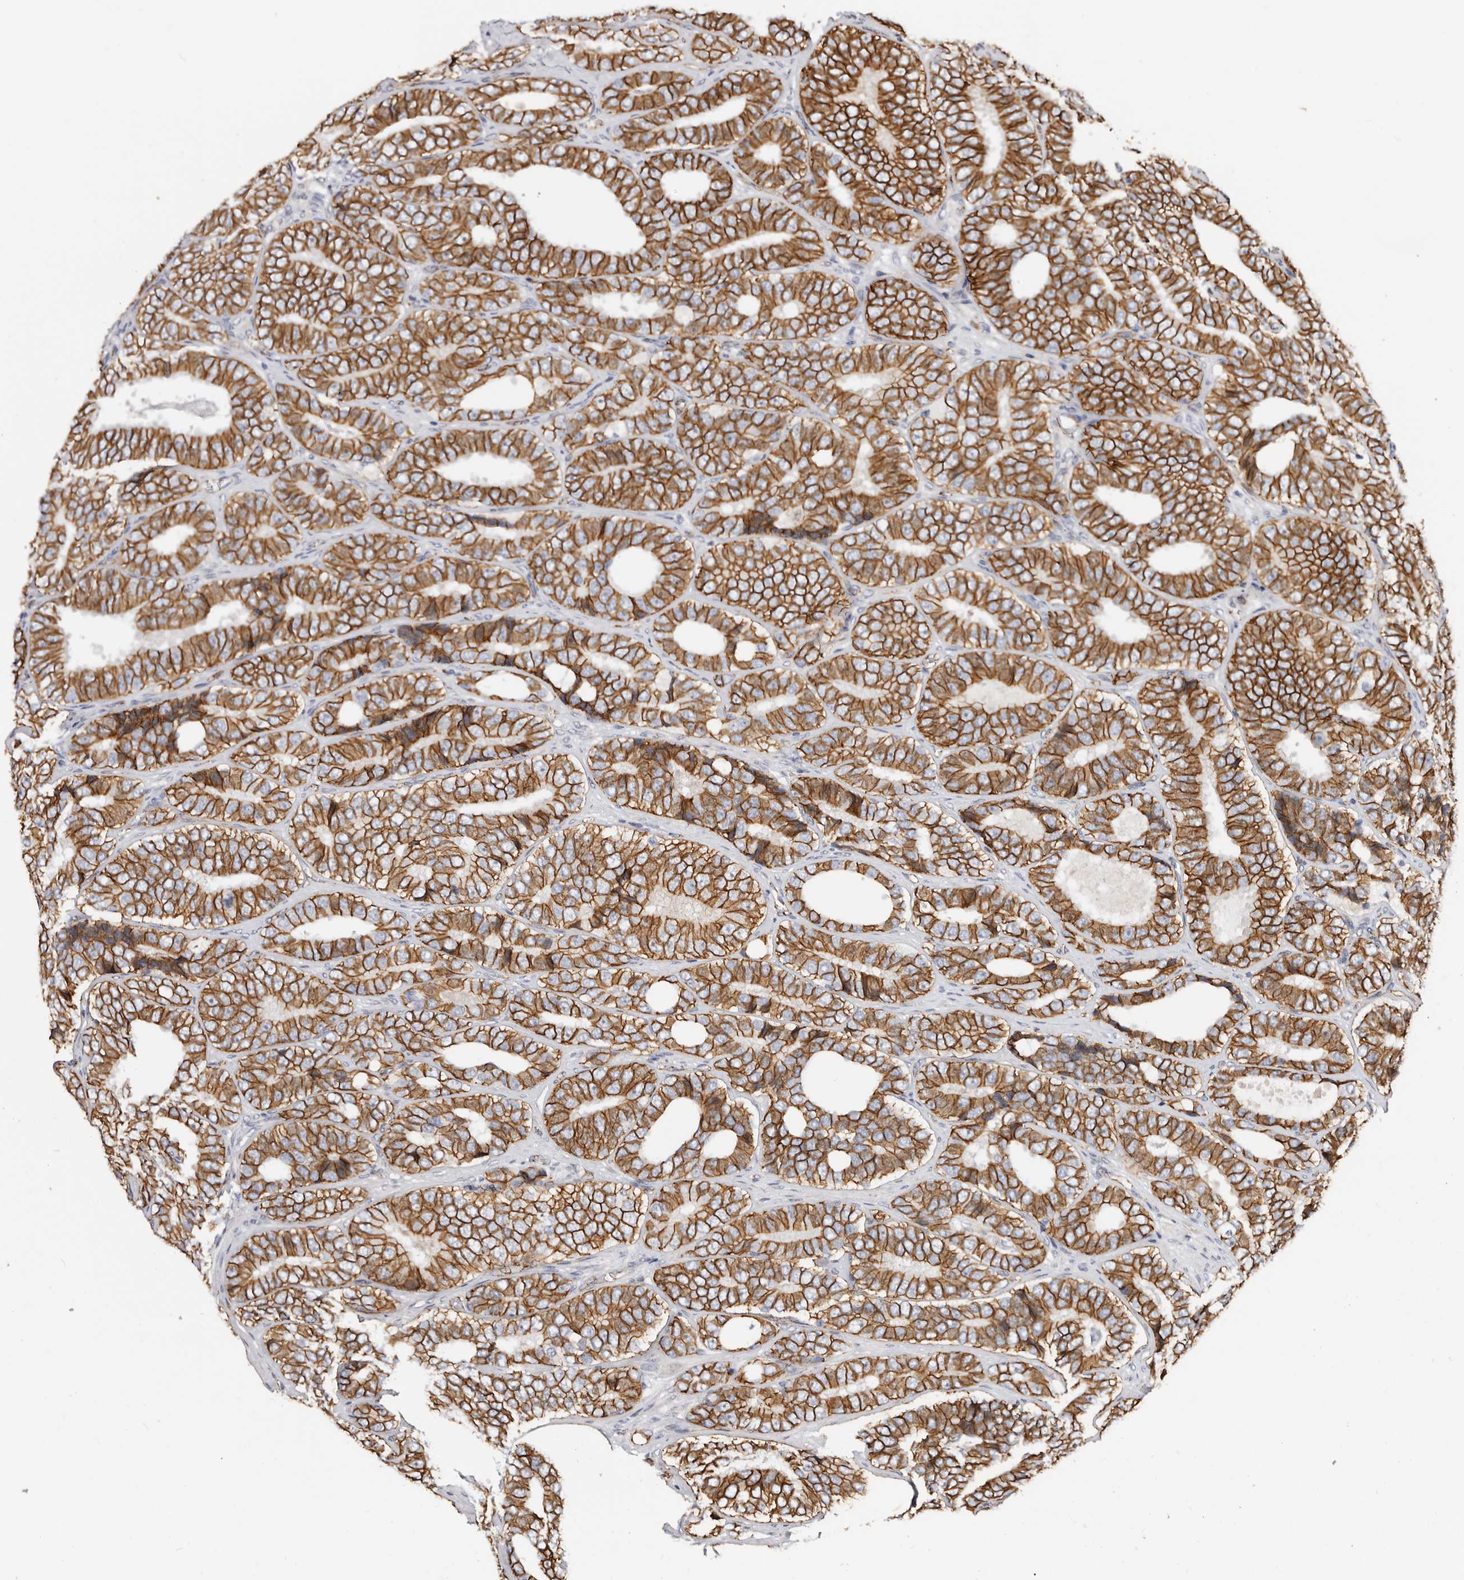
{"staining": {"intensity": "strong", "quantity": ">75%", "location": "cytoplasmic/membranous"}, "tissue": "prostate cancer", "cell_type": "Tumor cells", "image_type": "cancer", "snomed": [{"axis": "morphology", "description": "Adenocarcinoma, High grade"}, {"axis": "topography", "description": "Prostate"}], "caption": "This is a micrograph of IHC staining of prostate cancer (high-grade adenocarcinoma), which shows strong positivity in the cytoplasmic/membranous of tumor cells.", "gene": "CTNNB1", "patient": {"sex": "male", "age": 56}}